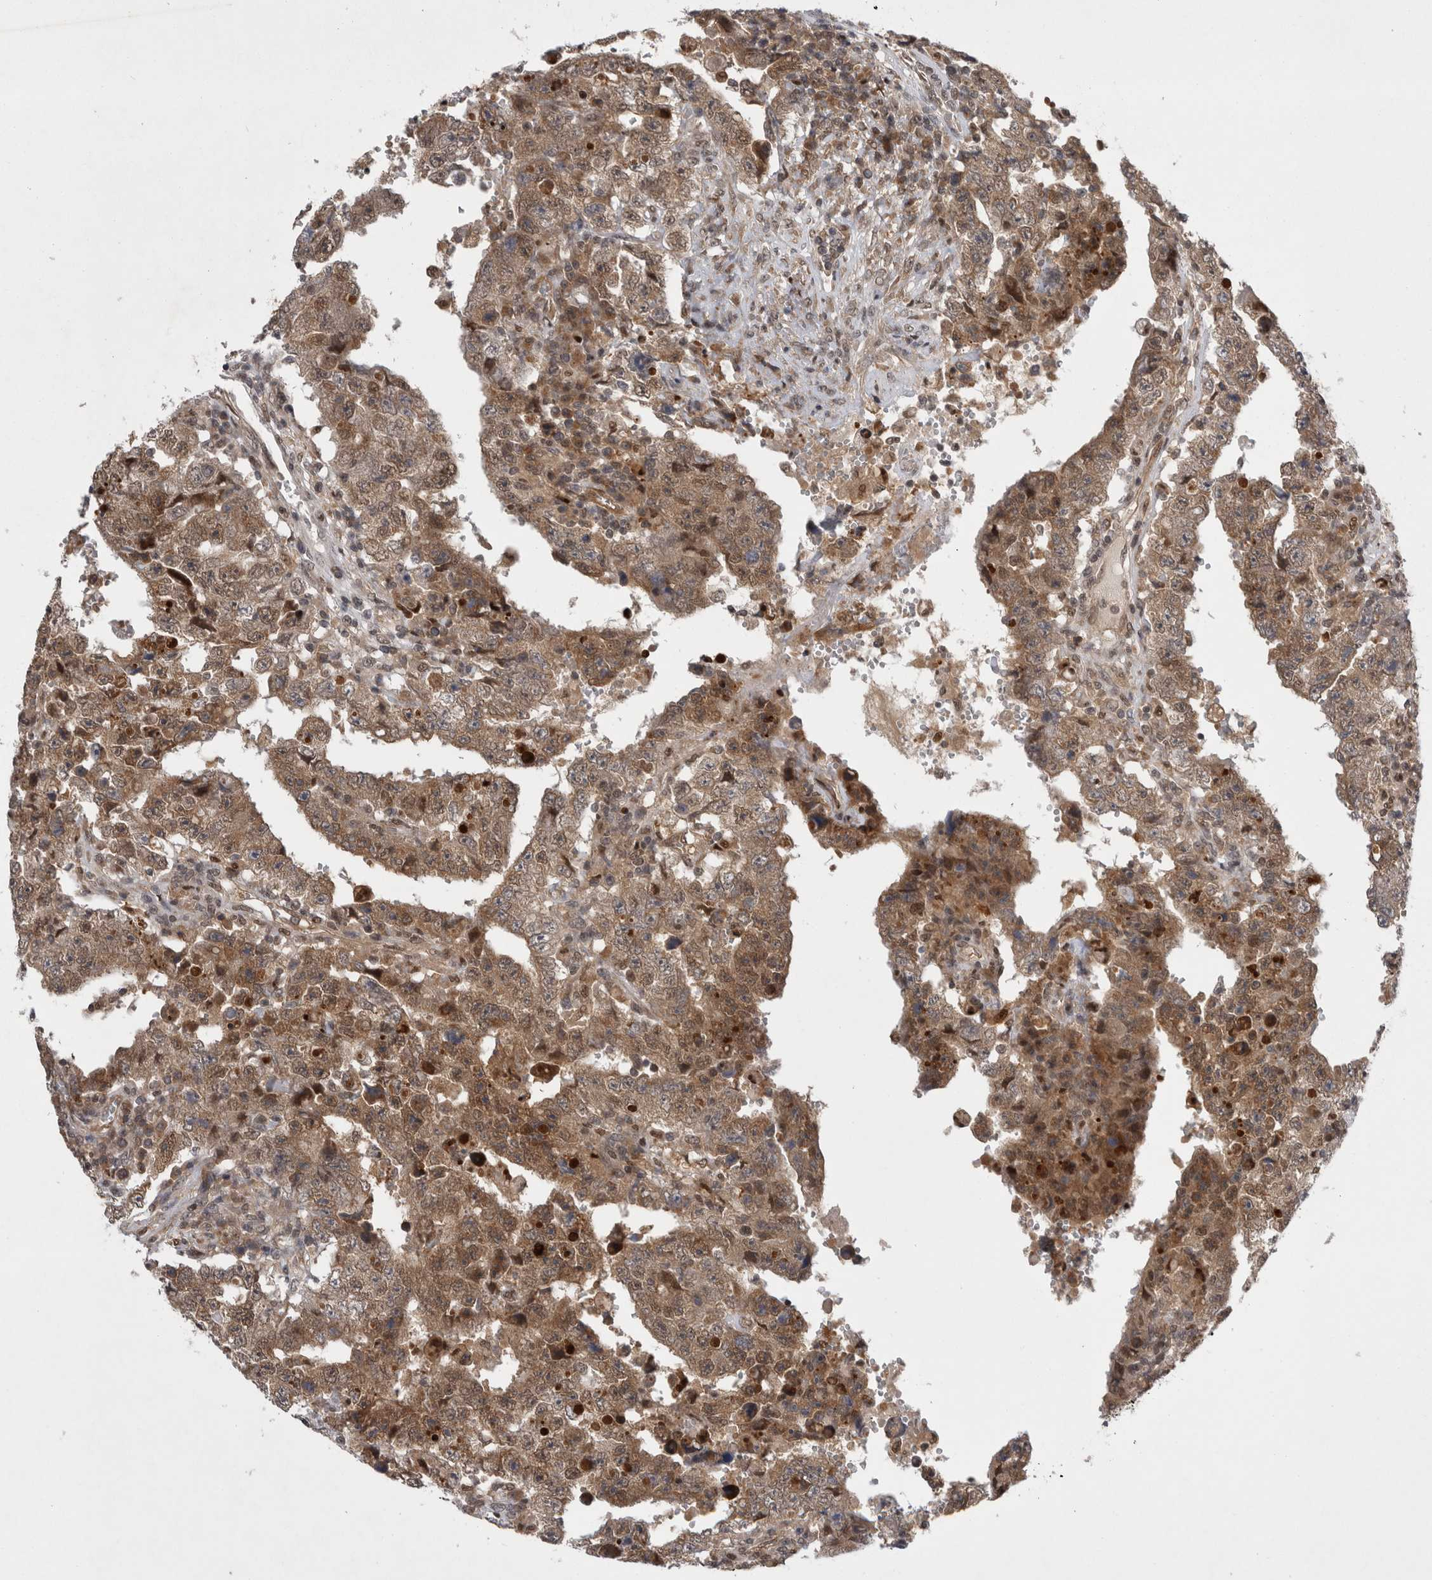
{"staining": {"intensity": "moderate", "quantity": ">75%", "location": "cytoplasmic/membranous,nuclear"}, "tissue": "testis cancer", "cell_type": "Tumor cells", "image_type": "cancer", "snomed": [{"axis": "morphology", "description": "Carcinoma, Embryonal, NOS"}, {"axis": "topography", "description": "Testis"}], "caption": "Immunohistochemical staining of human testis embryonal carcinoma shows medium levels of moderate cytoplasmic/membranous and nuclear protein staining in about >75% of tumor cells. The staining was performed using DAB to visualize the protein expression in brown, while the nuclei were stained in blue with hematoxylin (Magnification: 20x).", "gene": "PSMB2", "patient": {"sex": "male", "age": 26}}